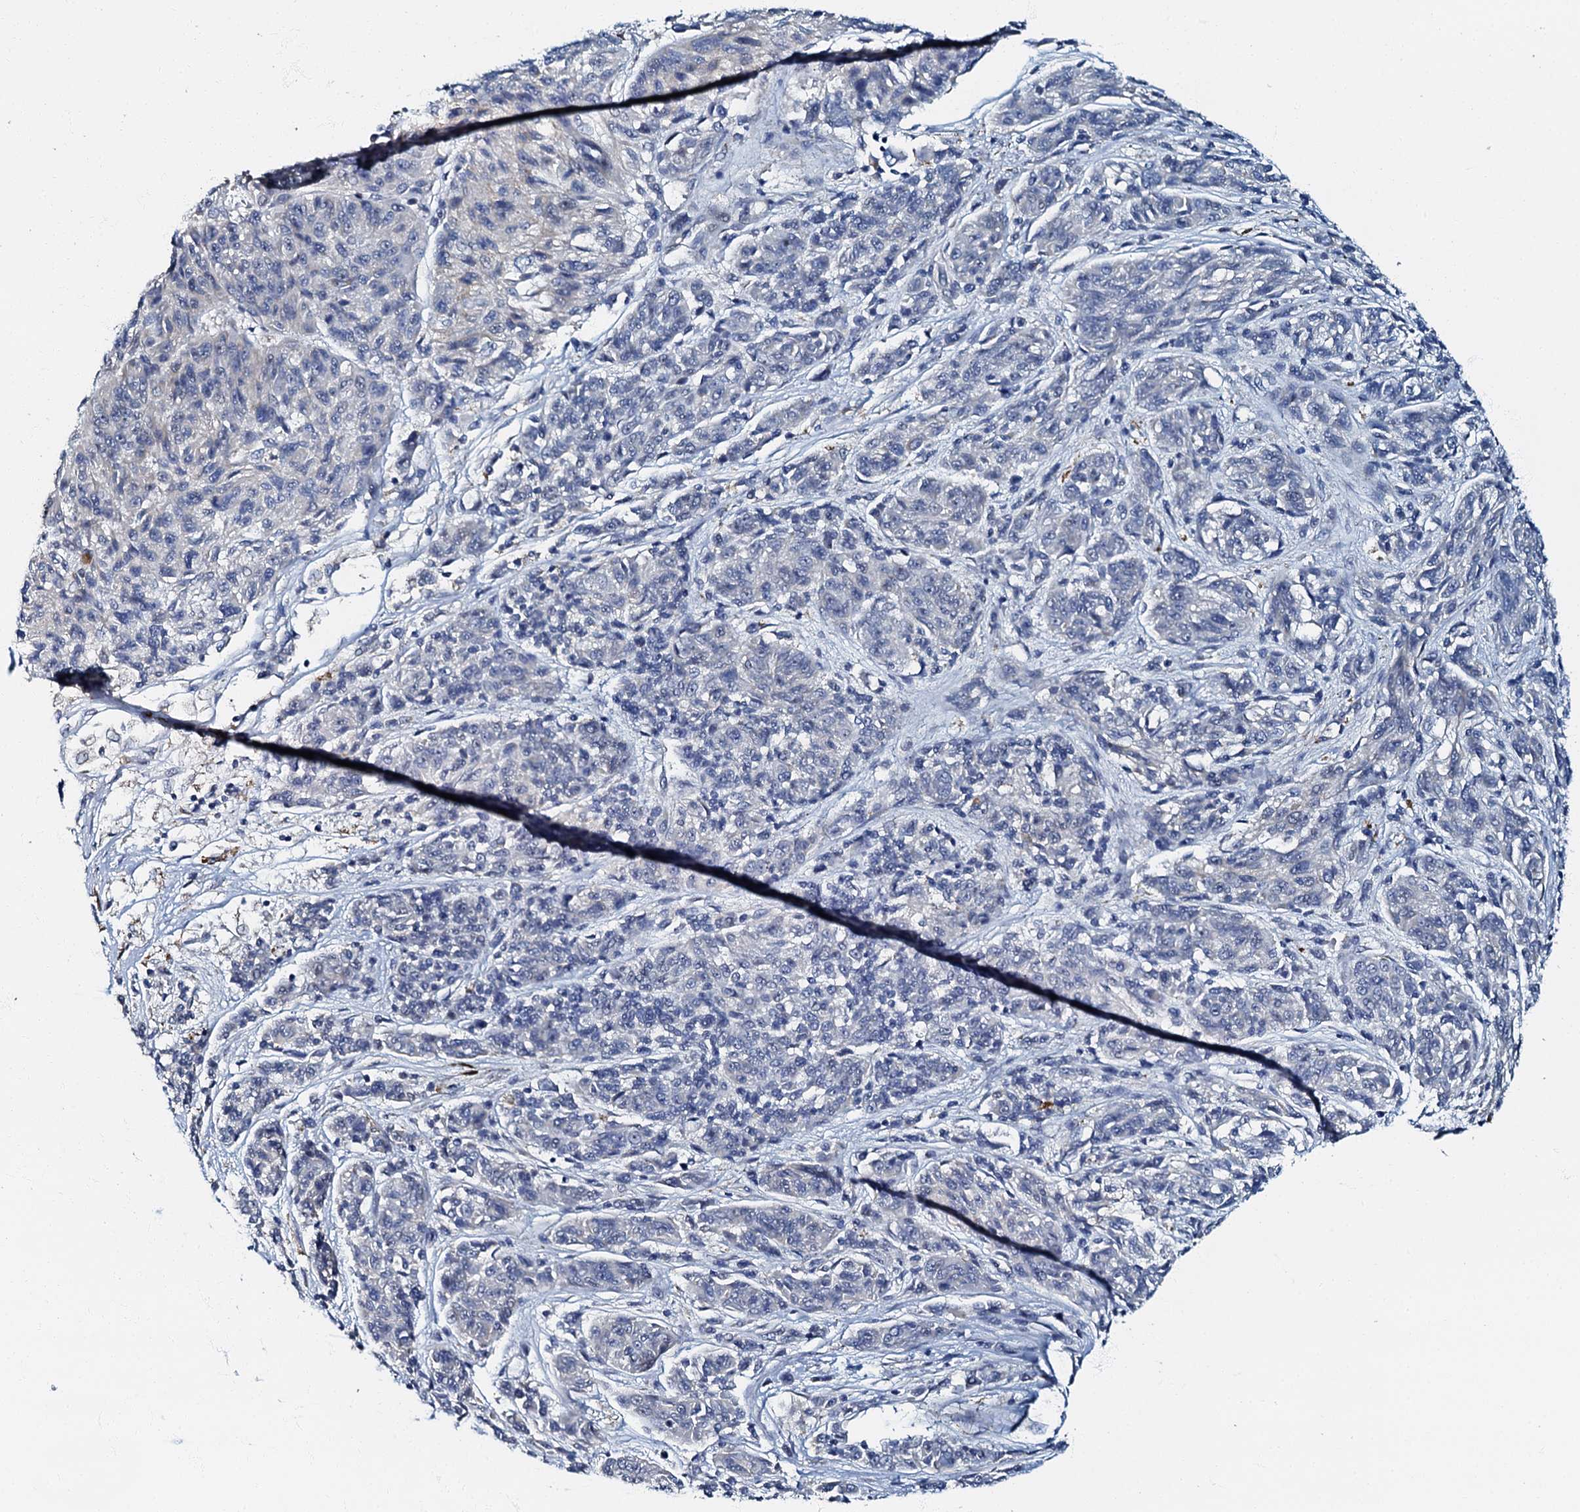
{"staining": {"intensity": "negative", "quantity": "none", "location": "none"}, "tissue": "melanoma", "cell_type": "Tumor cells", "image_type": "cancer", "snomed": [{"axis": "morphology", "description": "Malignant melanoma, NOS"}, {"axis": "topography", "description": "Skin"}], "caption": "Tumor cells are negative for brown protein staining in malignant melanoma.", "gene": "OLAH", "patient": {"sex": "male", "age": 53}}